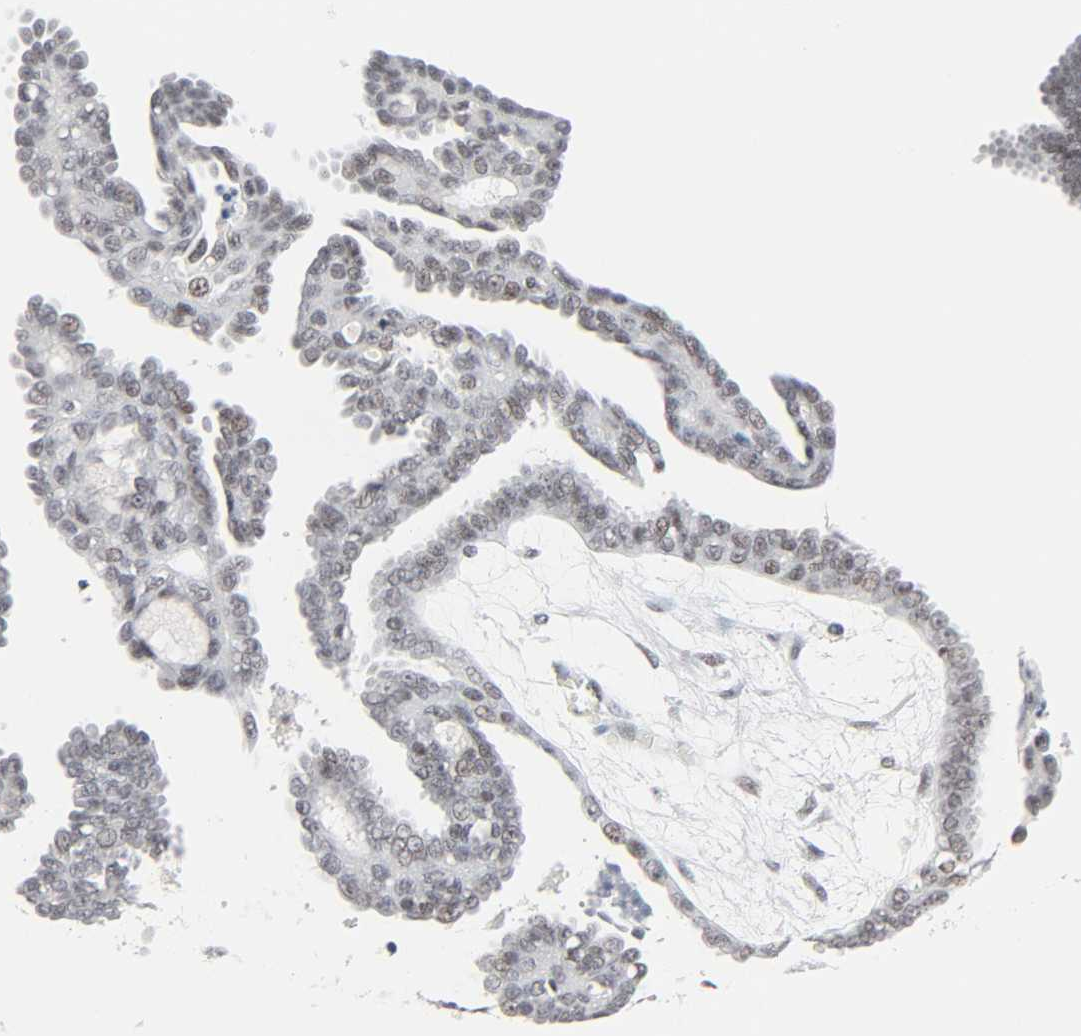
{"staining": {"intensity": "weak", "quantity": "25%-75%", "location": "nuclear"}, "tissue": "ovarian cancer", "cell_type": "Tumor cells", "image_type": "cancer", "snomed": [{"axis": "morphology", "description": "Cystadenocarcinoma, mucinous, NOS"}, {"axis": "topography", "description": "Ovary"}], "caption": "Mucinous cystadenocarcinoma (ovarian) tissue displays weak nuclear positivity in about 25%-75% of tumor cells, visualized by immunohistochemistry. The protein of interest is shown in brown color, while the nuclei are stained blue.", "gene": "GABPA", "patient": {"sex": "female", "age": 36}}